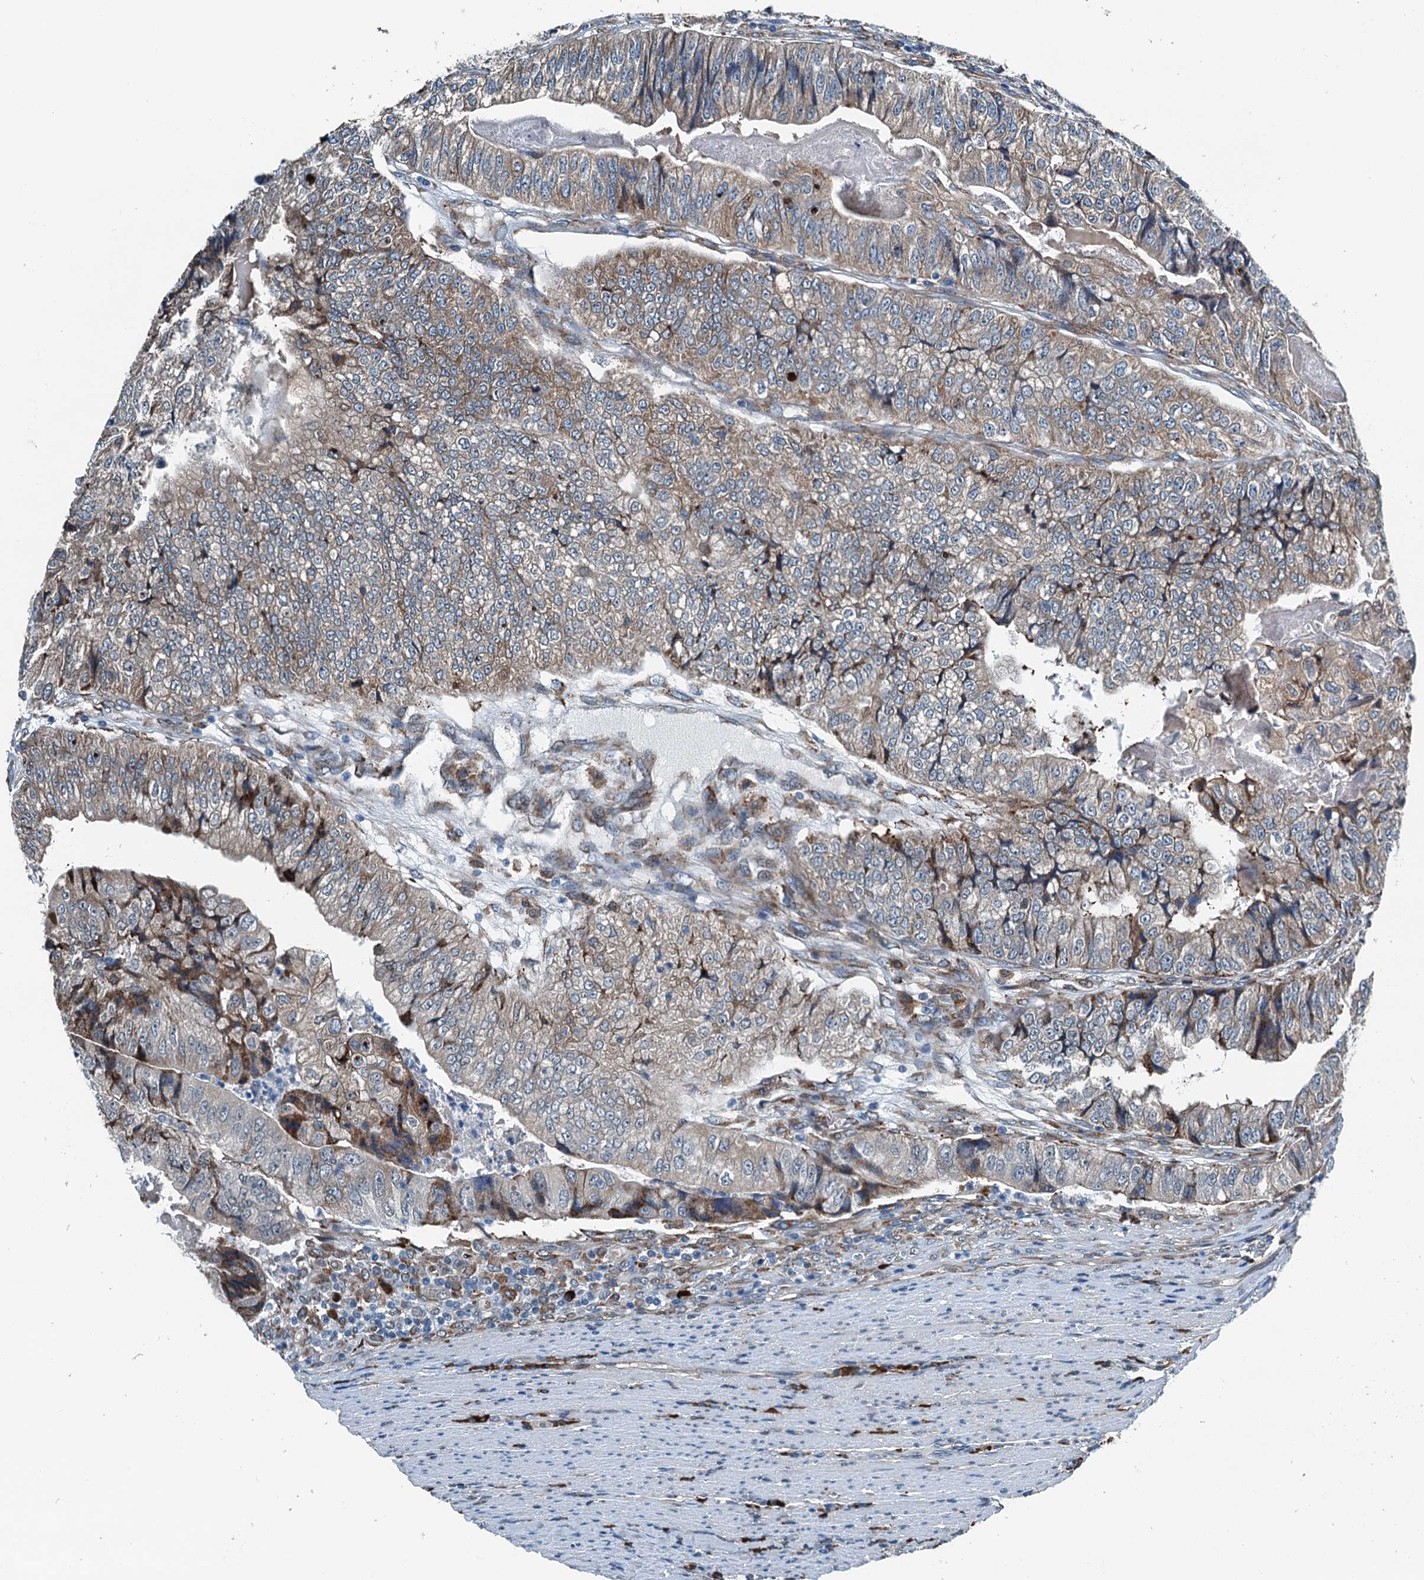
{"staining": {"intensity": "weak", "quantity": "25%-75%", "location": "cytoplasmic/membranous"}, "tissue": "colorectal cancer", "cell_type": "Tumor cells", "image_type": "cancer", "snomed": [{"axis": "morphology", "description": "Adenocarcinoma, NOS"}, {"axis": "topography", "description": "Colon"}], "caption": "Human adenocarcinoma (colorectal) stained with a brown dye demonstrates weak cytoplasmic/membranous positive expression in approximately 25%-75% of tumor cells.", "gene": "TAMALIN", "patient": {"sex": "female", "age": 67}}